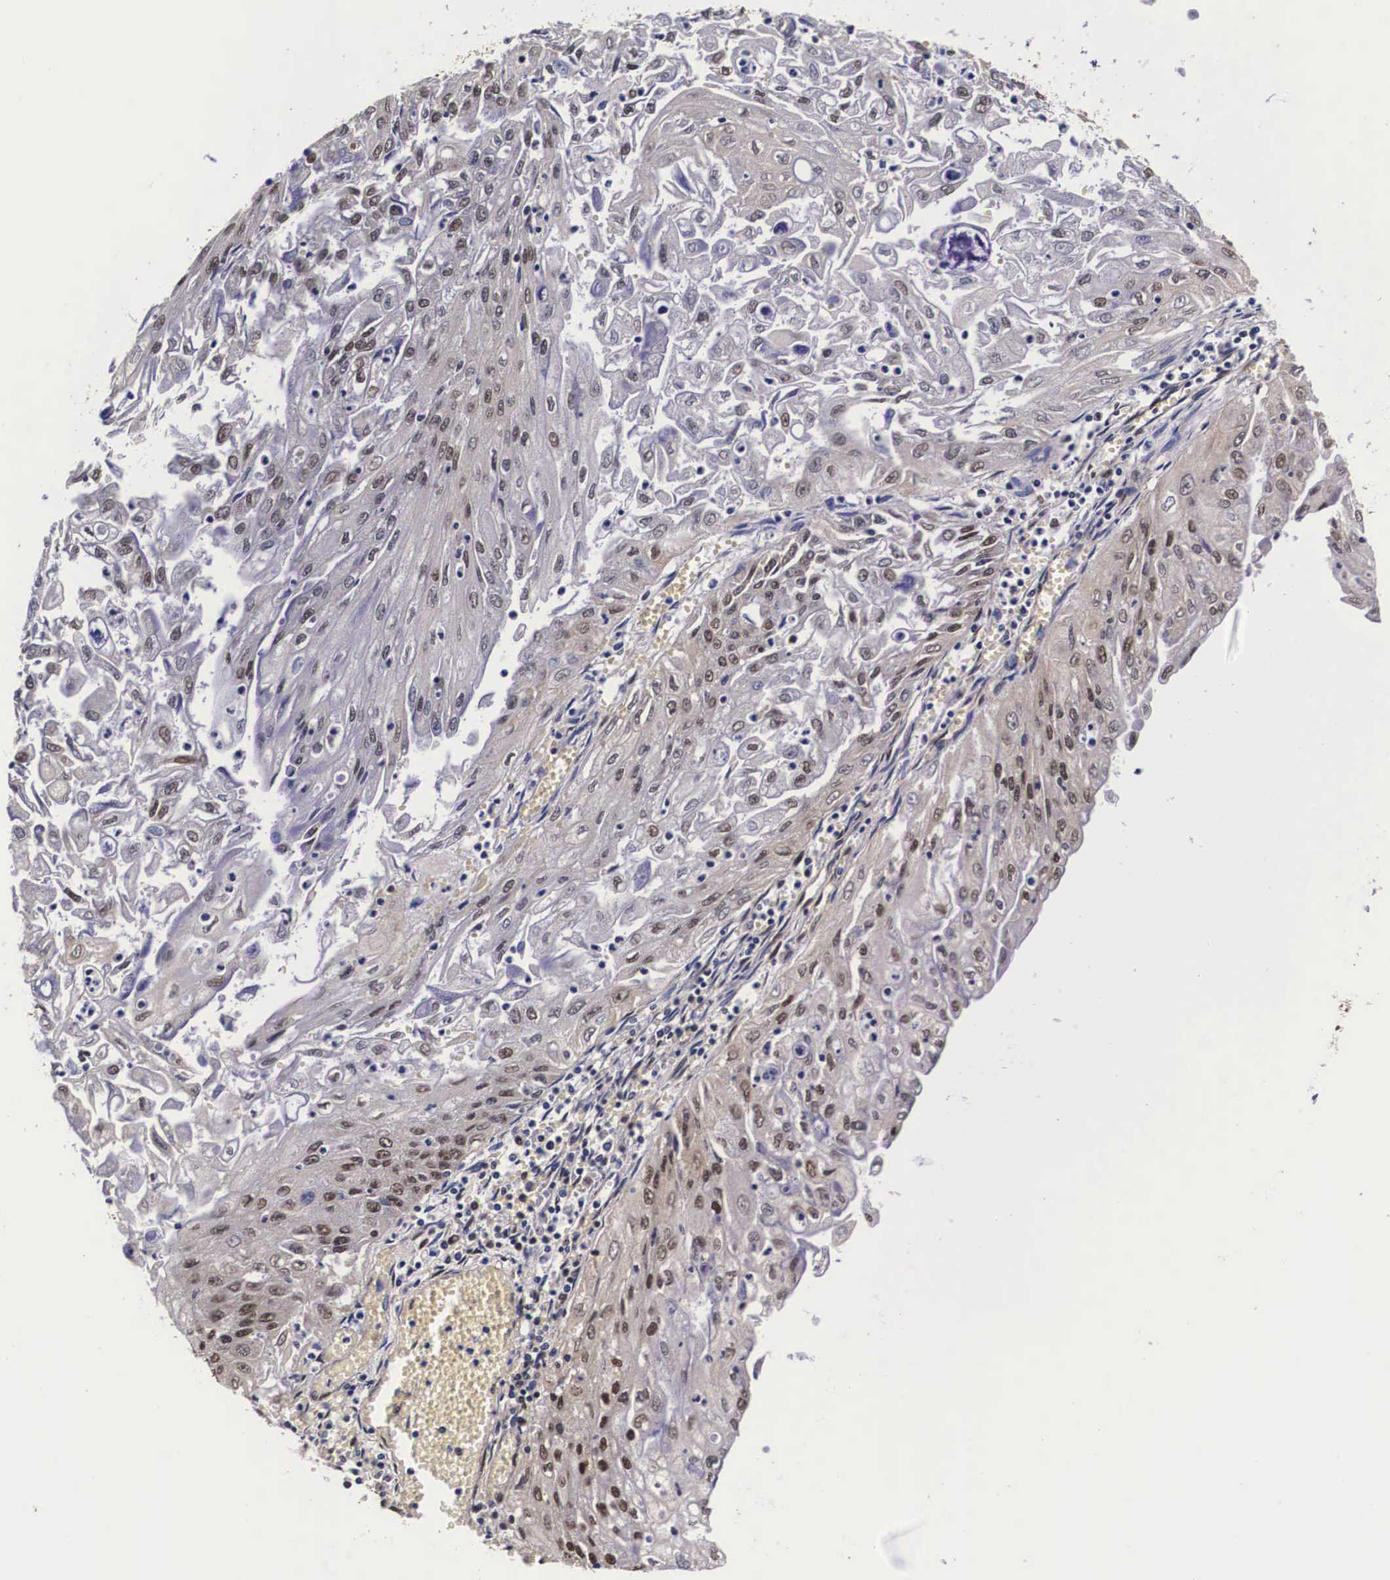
{"staining": {"intensity": "moderate", "quantity": "25%-75%", "location": "nuclear"}, "tissue": "endometrial cancer", "cell_type": "Tumor cells", "image_type": "cancer", "snomed": [{"axis": "morphology", "description": "Adenocarcinoma, NOS"}, {"axis": "topography", "description": "Endometrium"}], "caption": "Adenocarcinoma (endometrial) tissue exhibits moderate nuclear staining in approximately 25%-75% of tumor cells, visualized by immunohistochemistry.", "gene": "PABPN1", "patient": {"sex": "female", "age": 75}}